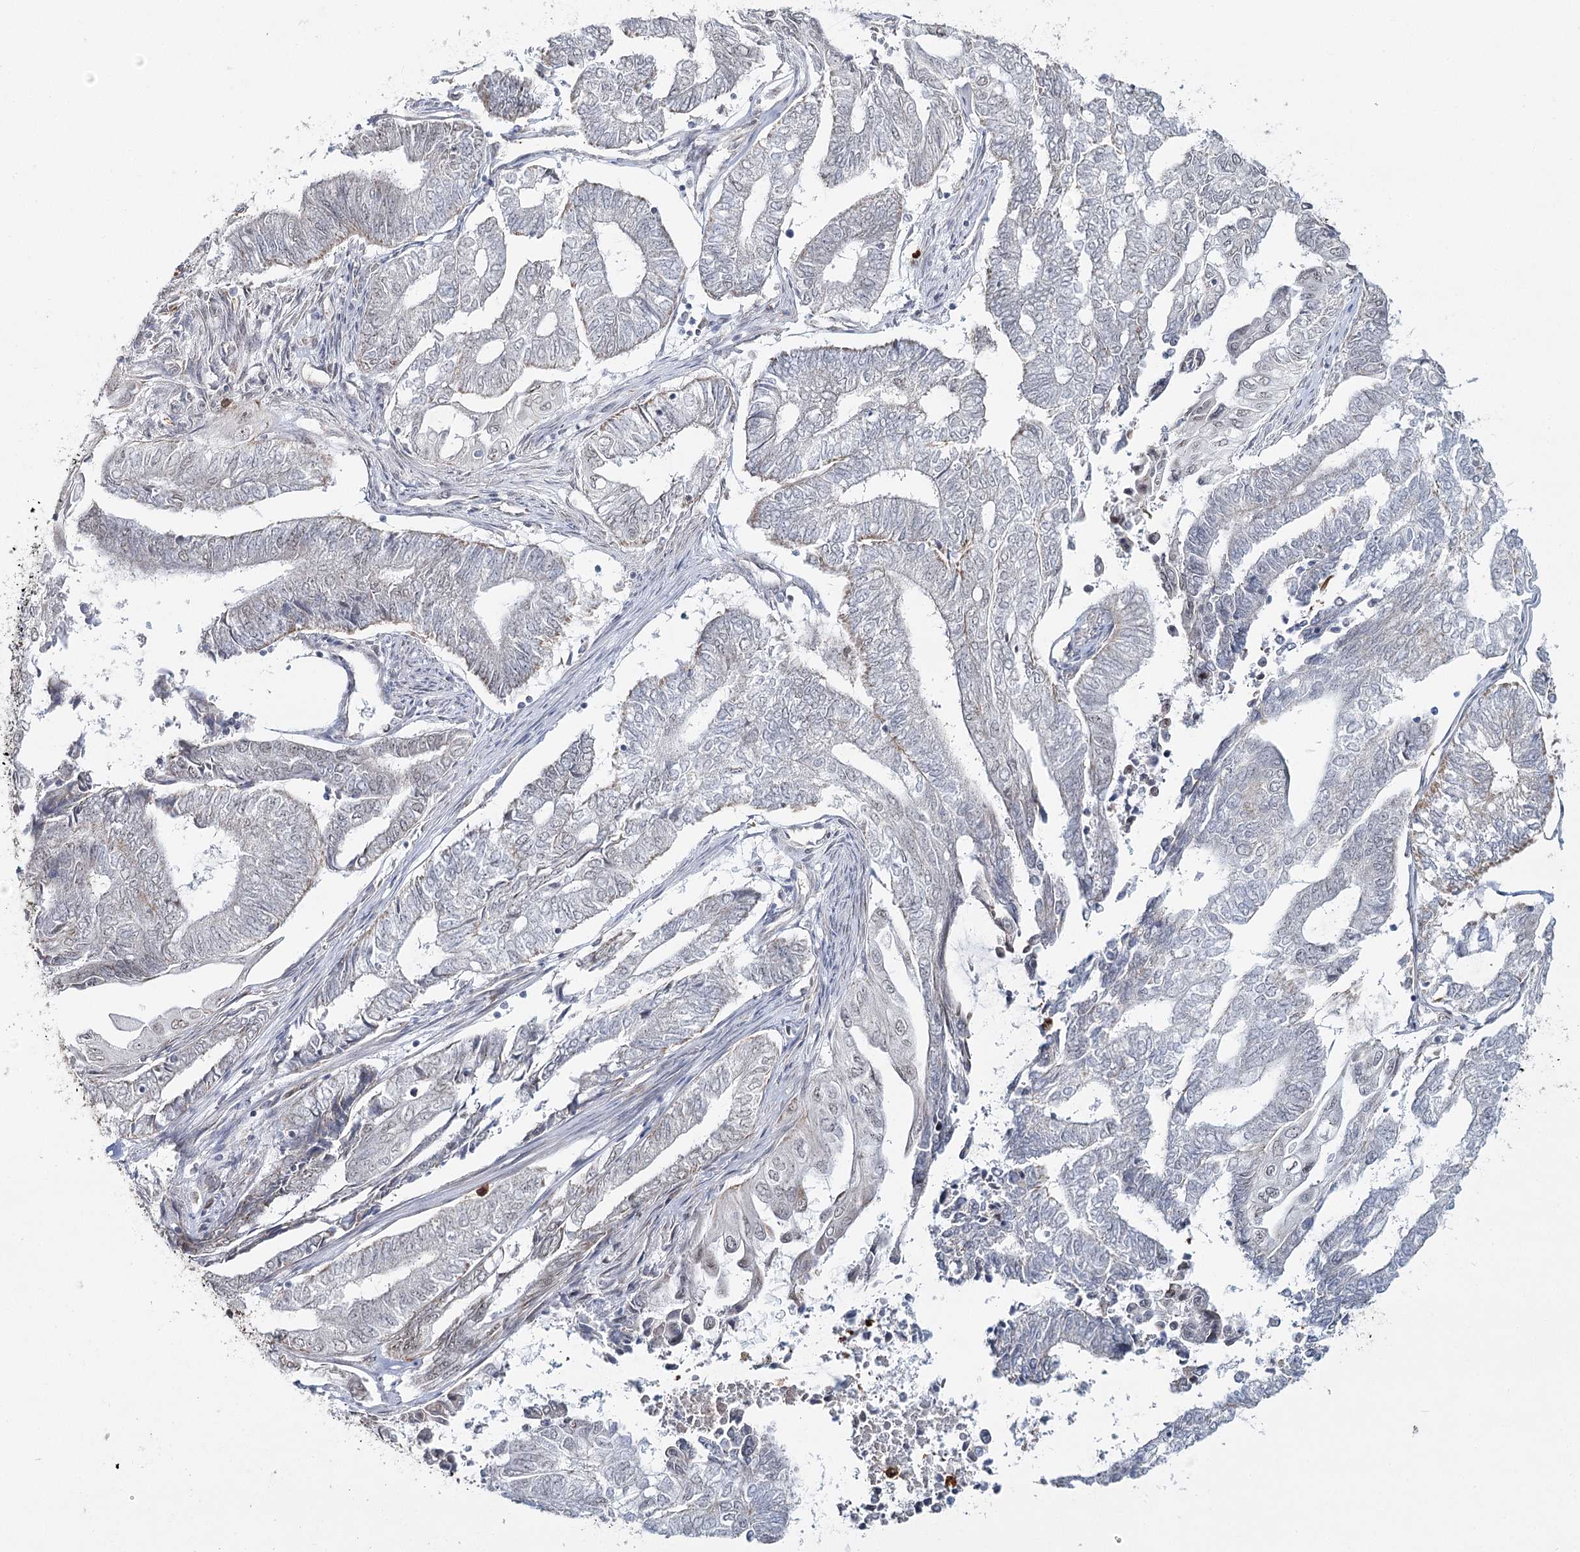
{"staining": {"intensity": "negative", "quantity": "none", "location": "none"}, "tissue": "endometrial cancer", "cell_type": "Tumor cells", "image_type": "cancer", "snomed": [{"axis": "morphology", "description": "Adenocarcinoma, NOS"}, {"axis": "topography", "description": "Uterus"}, {"axis": "topography", "description": "Endometrium"}], "caption": "DAB immunohistochemical staining of human endometrial cancer shows no significant expression in tumor cells.", "gene": "ATAD1", "patient": {"sex": "female", "age": 70}}